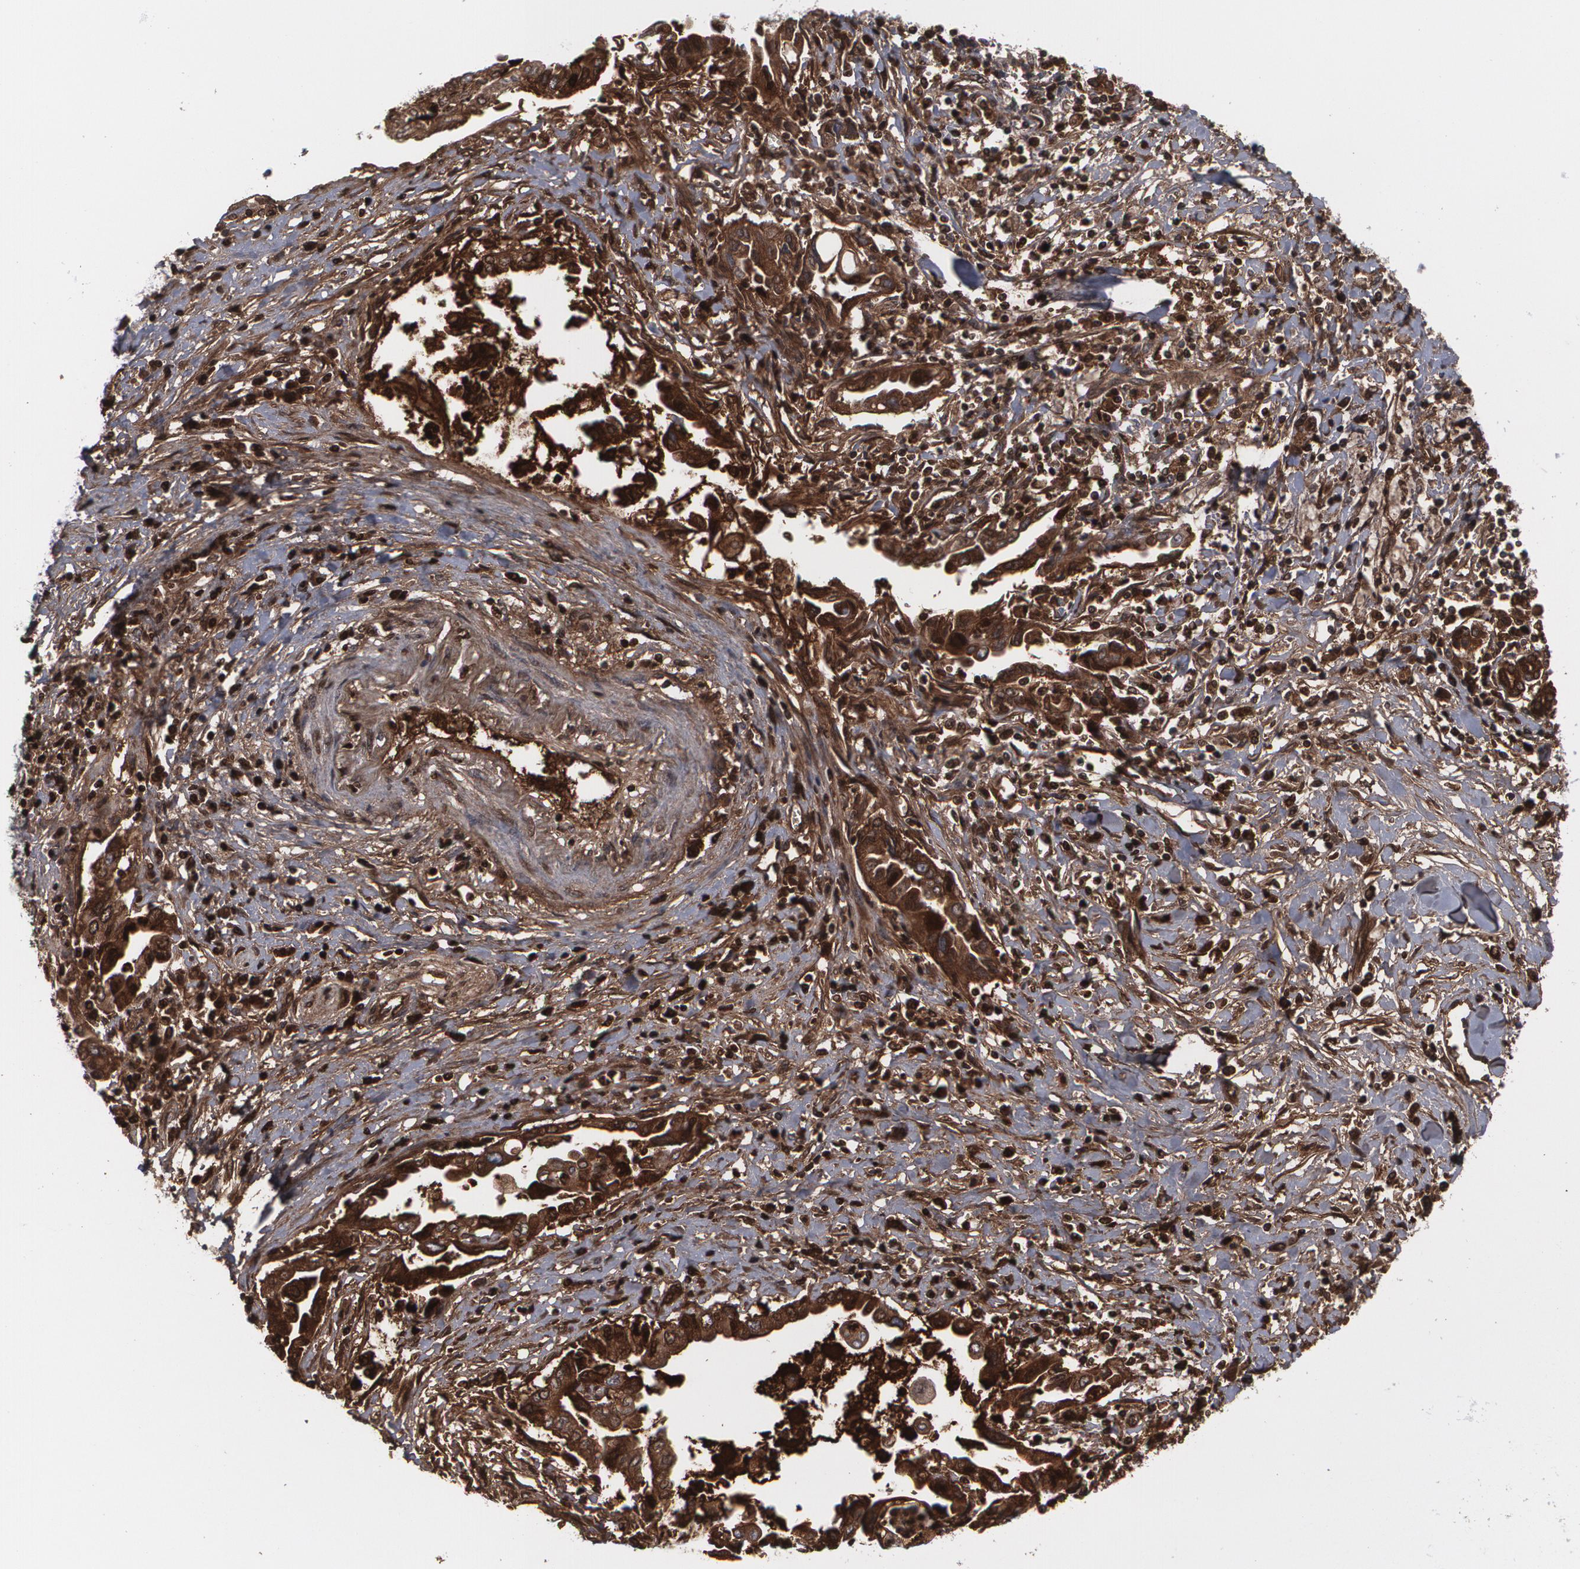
{"staining": {"intensity": "moderate", "quantity": ">75%", "location": "cytoplasmic/membranous"}, "tissue": "pancreatic cancer", "cell_type": "Tumor cells", "image_type": "cancer", "snomed": [{"axis": "morphology", "description": "Adenocarcinoma, NOS"}, {"axis": "topography", "description": "Pancreas"}], "caption": "A medium amount of moderate cytoplasmic/membranous staining is present in about >75% of tumor cells in pancreatic cancer (adenocarcinoma) tissue. The staining was performed using DAB, with brown indicating positive protein expression. Nuclei are stained blue with hematoxylin.", "gene": "LRG1", "patient": {"sex": "female", "age": 57}}